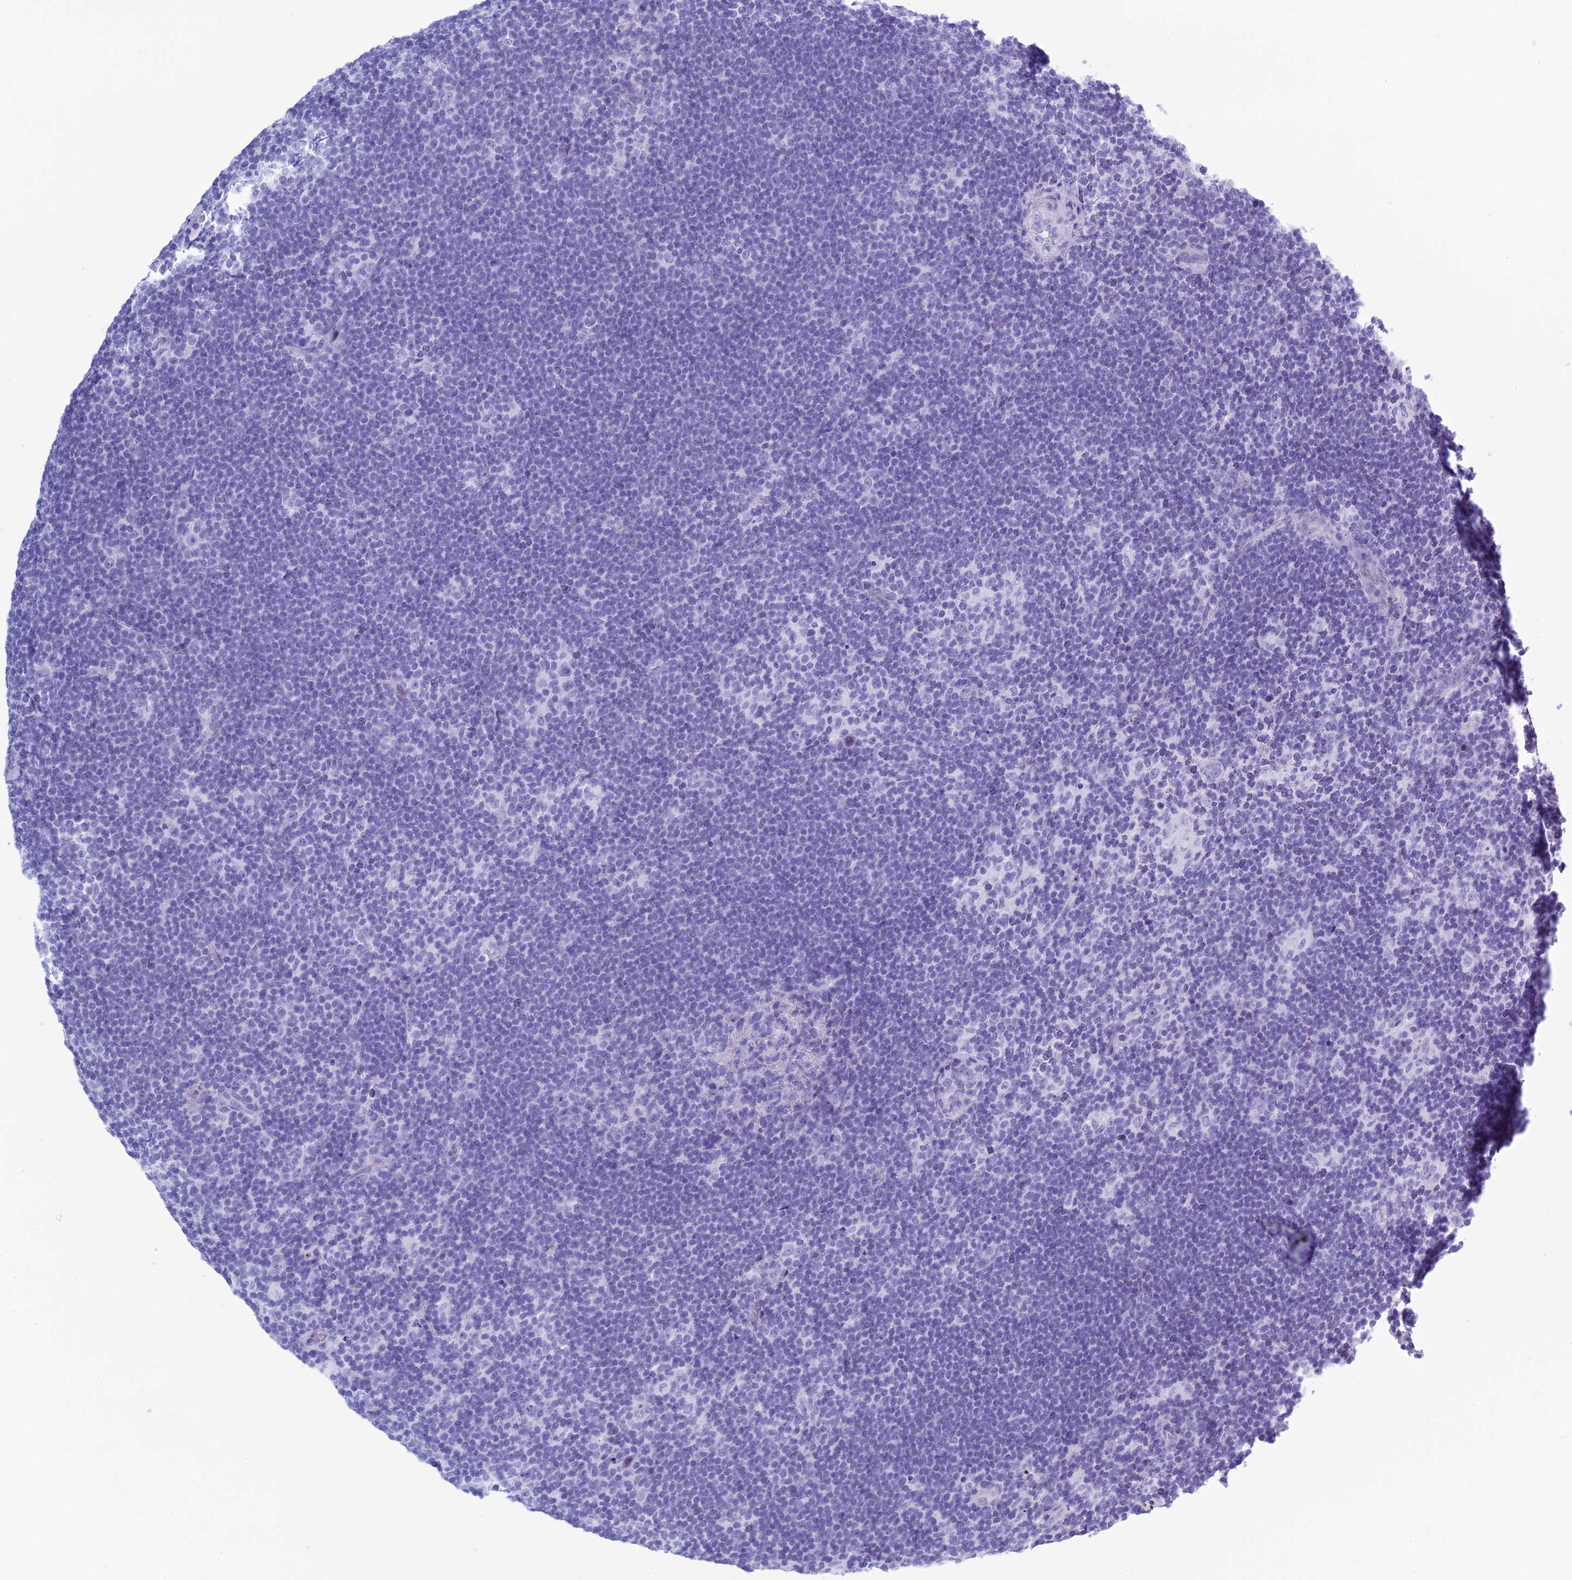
{"staining": {"intensity": "negative", "quantity": "none", "location": "none"}, "tissue": "lymphoma", "cell_type": "Tumor cells", "image_type": "cancer", "snomed": [{"axis": "morphology", "description": "Hodgkin's disease, NOS"}, {"axis": "topography", "description": "Lymph node"}], "caption": "Immunohistochemical staining of Hodgkin's disease demonstrates no significant expression in tumor cells.", "gene": "KCTD21", "patient": {"sex": "female", "age": 57}}